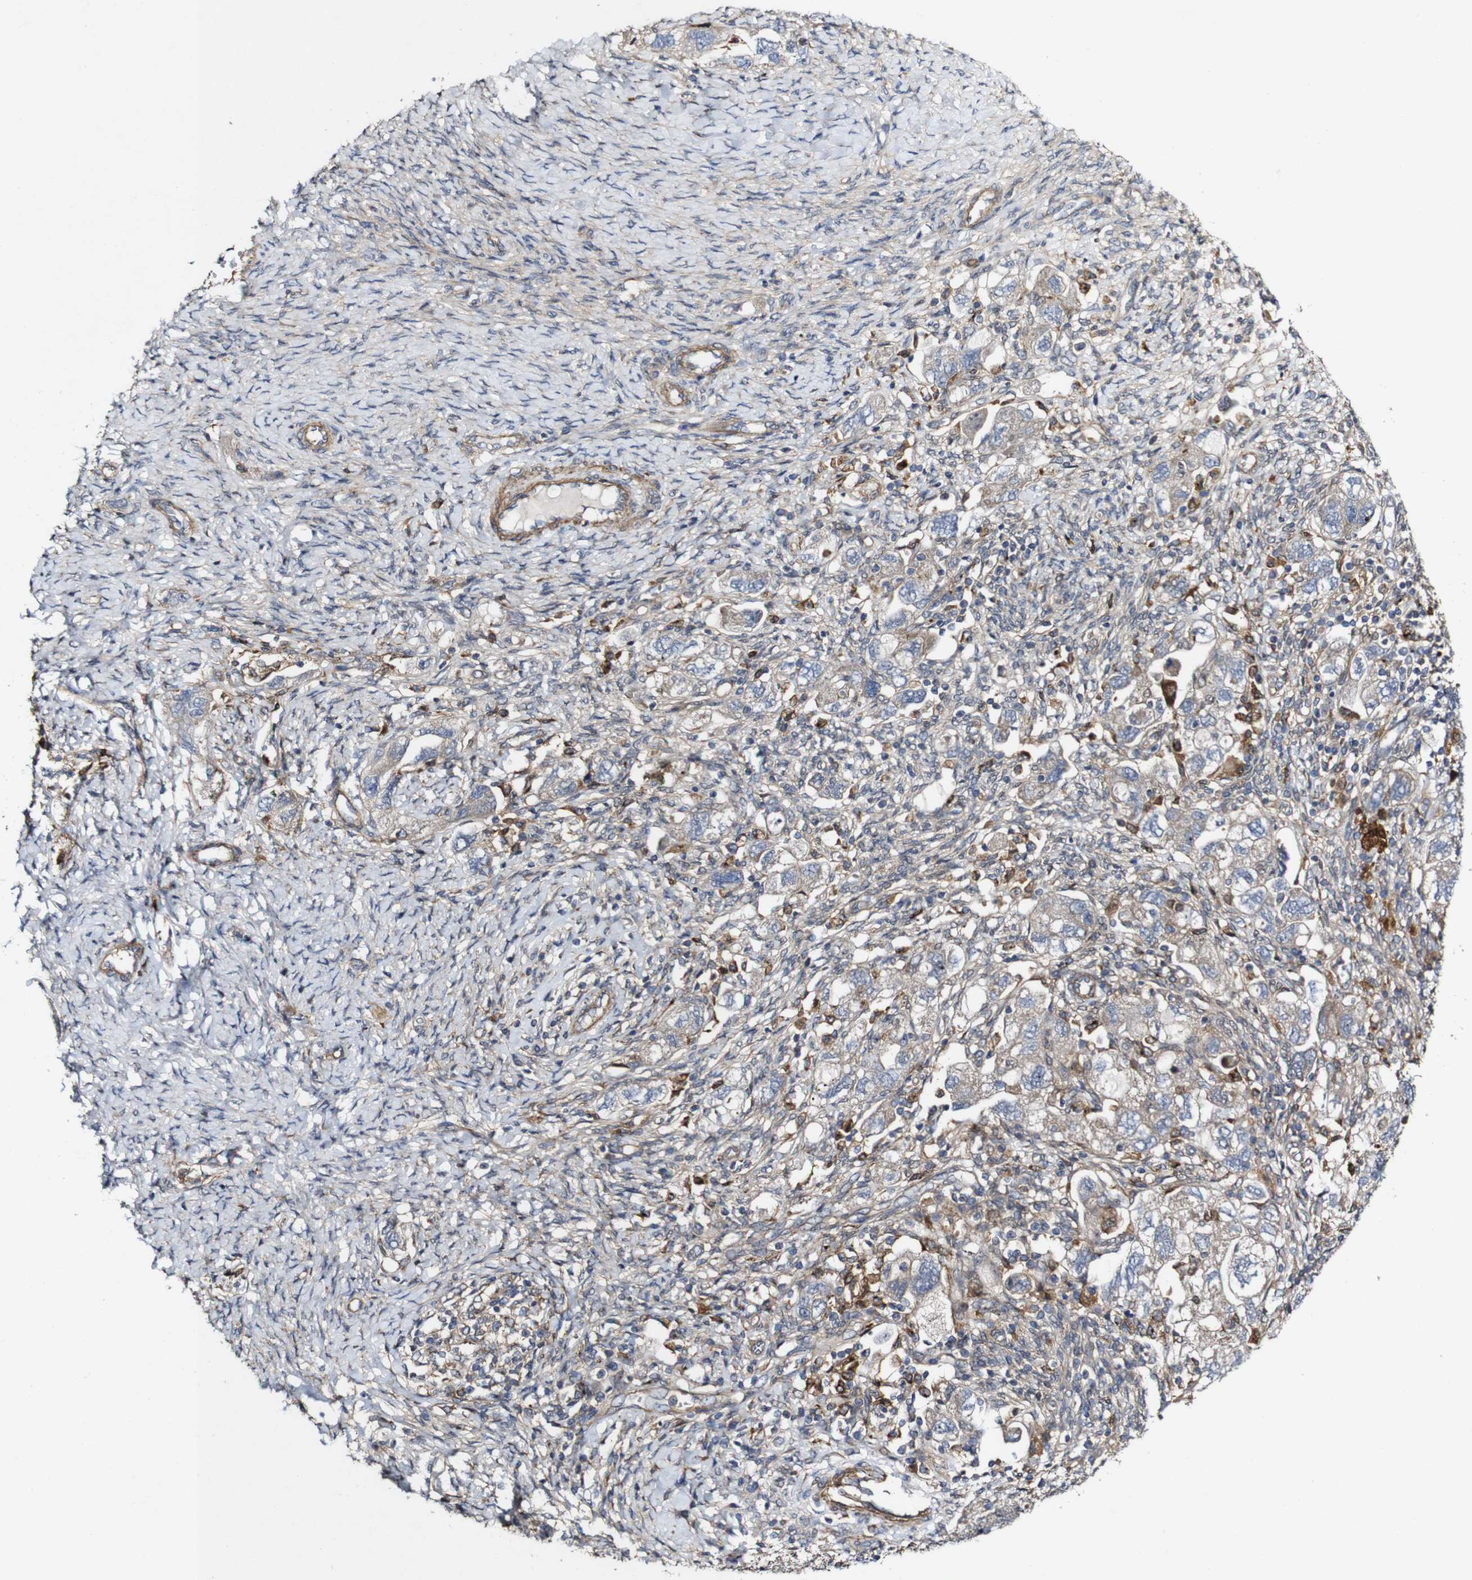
{"staining": {"intensity": "weak", "quantity": ">75%", "location": "cytoplasmic/membranous"}, "tissue": "ovarian cancer", "cell_type": "Tumor cells", "image_type": "cancer", "snomed": [{"axis": "morphology", "description": "Carcinoma, NOS"}, {"axis": "morphology", "description": "Cystadenocarcinoma, serous, NOS"}, {"axis": "topography", "description": "Ovary"}], "caption": "DAB (3,3'-diaminobenzidine) immunohistochemical staining of ovarian cancer (serous cystadenocarcinoma) shows weak cytoplasmic/membranous protein positivity in approximately >75% of tumor cells.", "gene": "GSDME", "patient": {"sex": "female", "age": 69}}